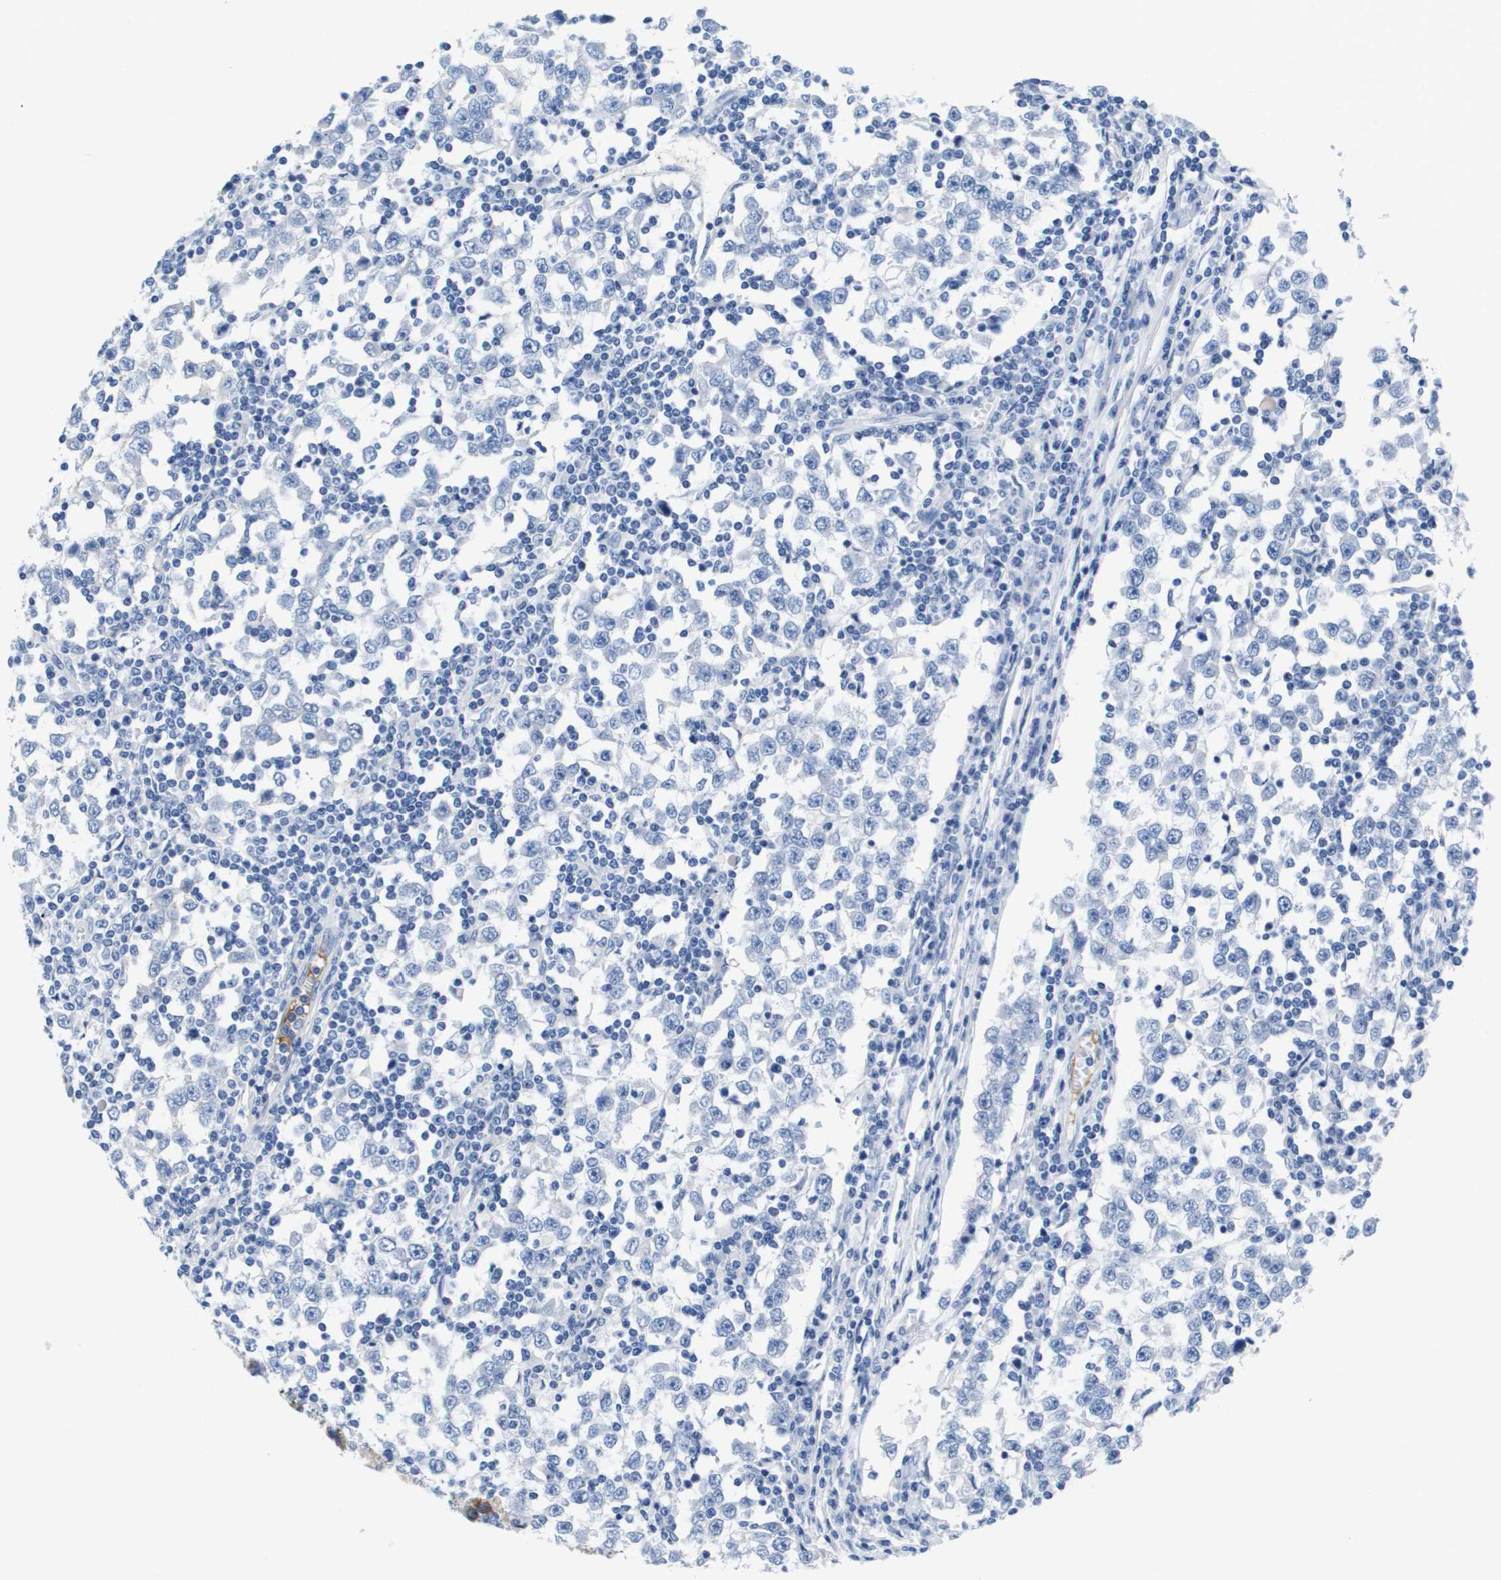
{"staining": {"intensity": "negative", "quantity": "none", "location": "none"}, "tissue": "testis cancer", "cell_type": "Tumor cells", "image_type": "cancer", "snomed": [{"axis": "morphology", "description": "Seminoma, NOS"}, {"axis": "topography", "description": "Testis"}], "caption": "Testis seminoma stained for a protein using immunohistochemistry shows no staining tumor cells.", "gene": "APOA1", "patient": {"sex": "male", "age": 65}}